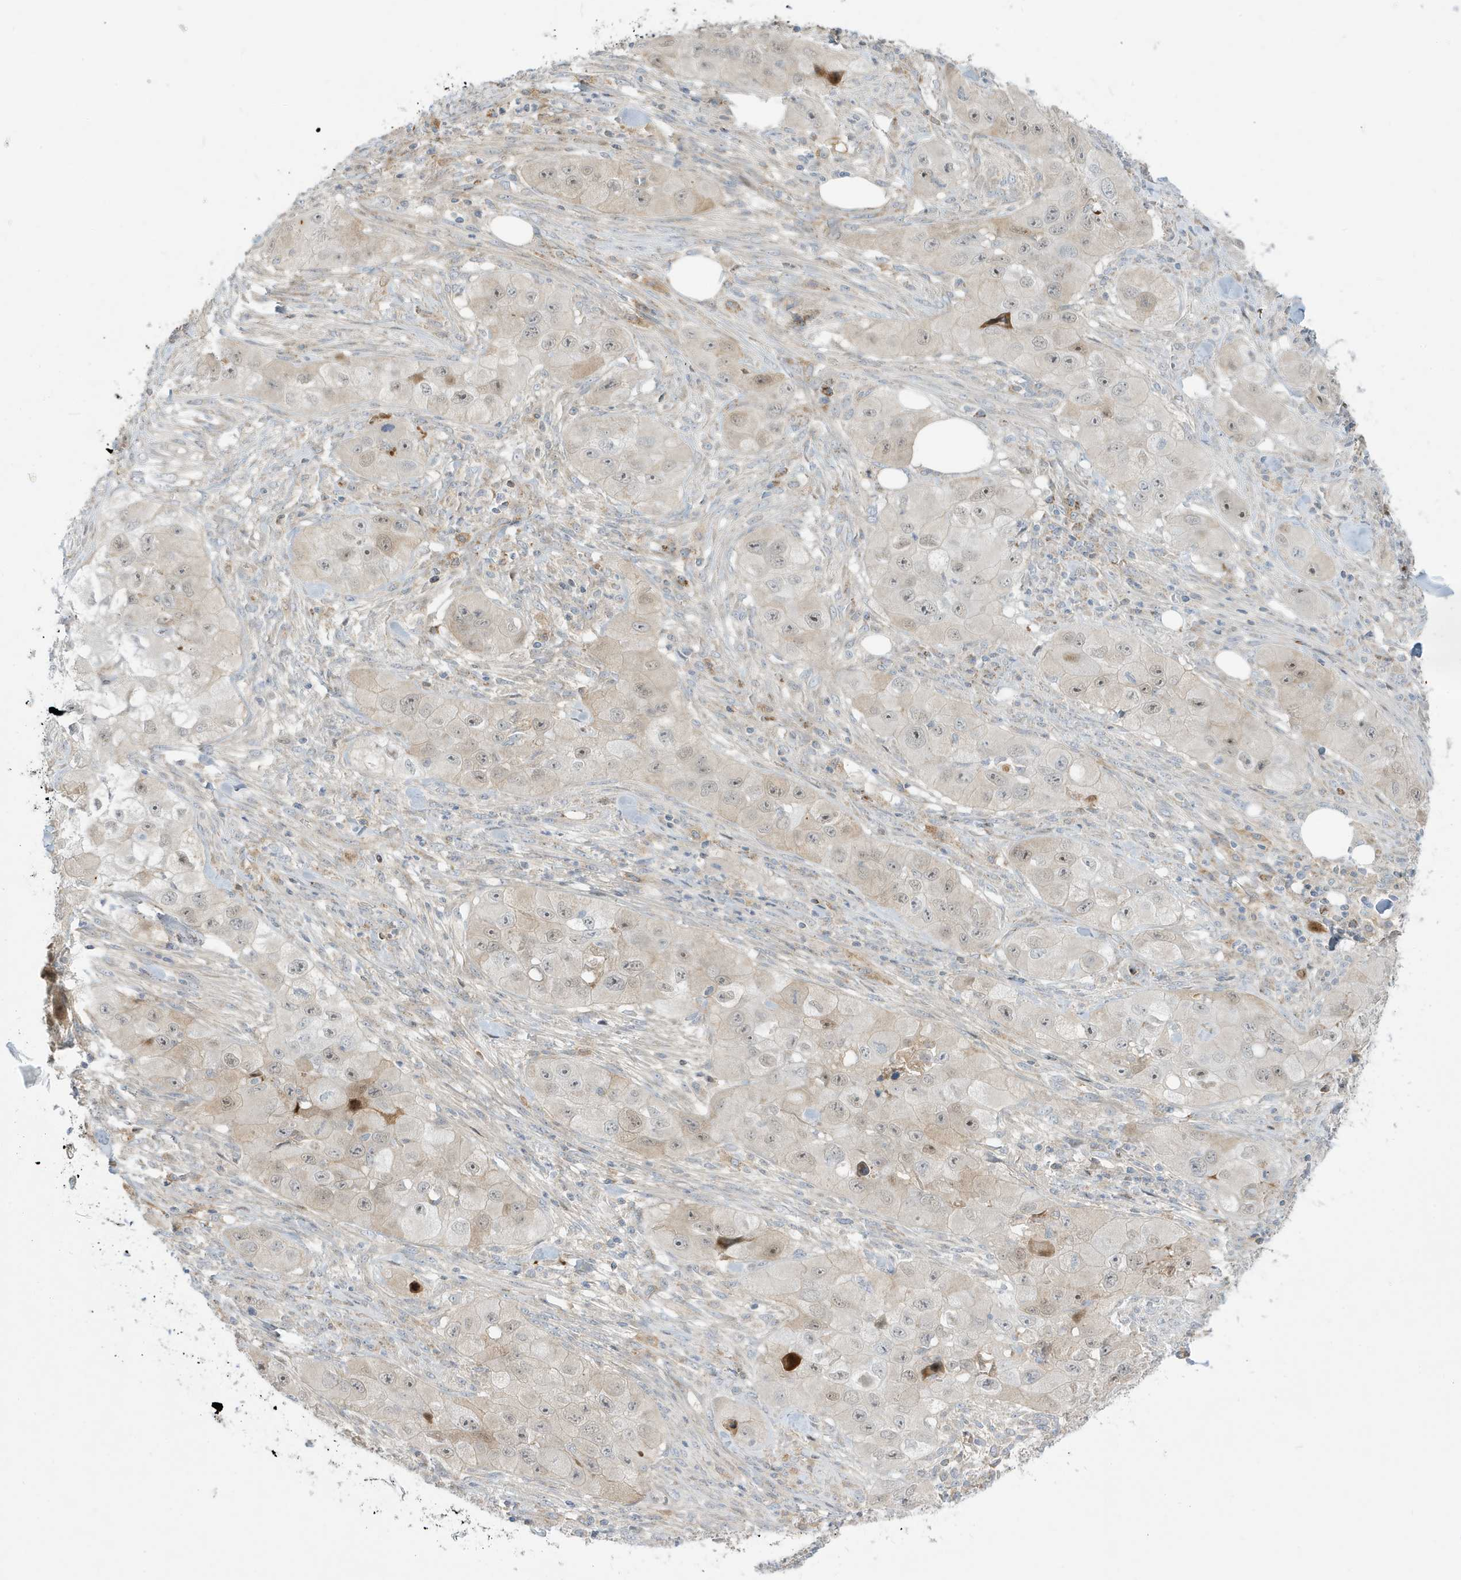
{"staining": {"intensity": "weak", "quantity": "<25%", "location": "nuclear"}, "tissue": "skin cancer", "cell_type": "Tumor cells", "image_type": "cancer", "snomed": [{"axis": "morphology", "description": "Squamous cell carcinoma, NOS"}, {"axis": "topography", "description": "Skin"}, {"axis": "topography", "description": "Subcutis"}], "caption": "Tumor cells show no significant expression in skin squamous cell carcinoma.", "gene": "IFT57", "patient": {"sex": "male", "age": 73}}